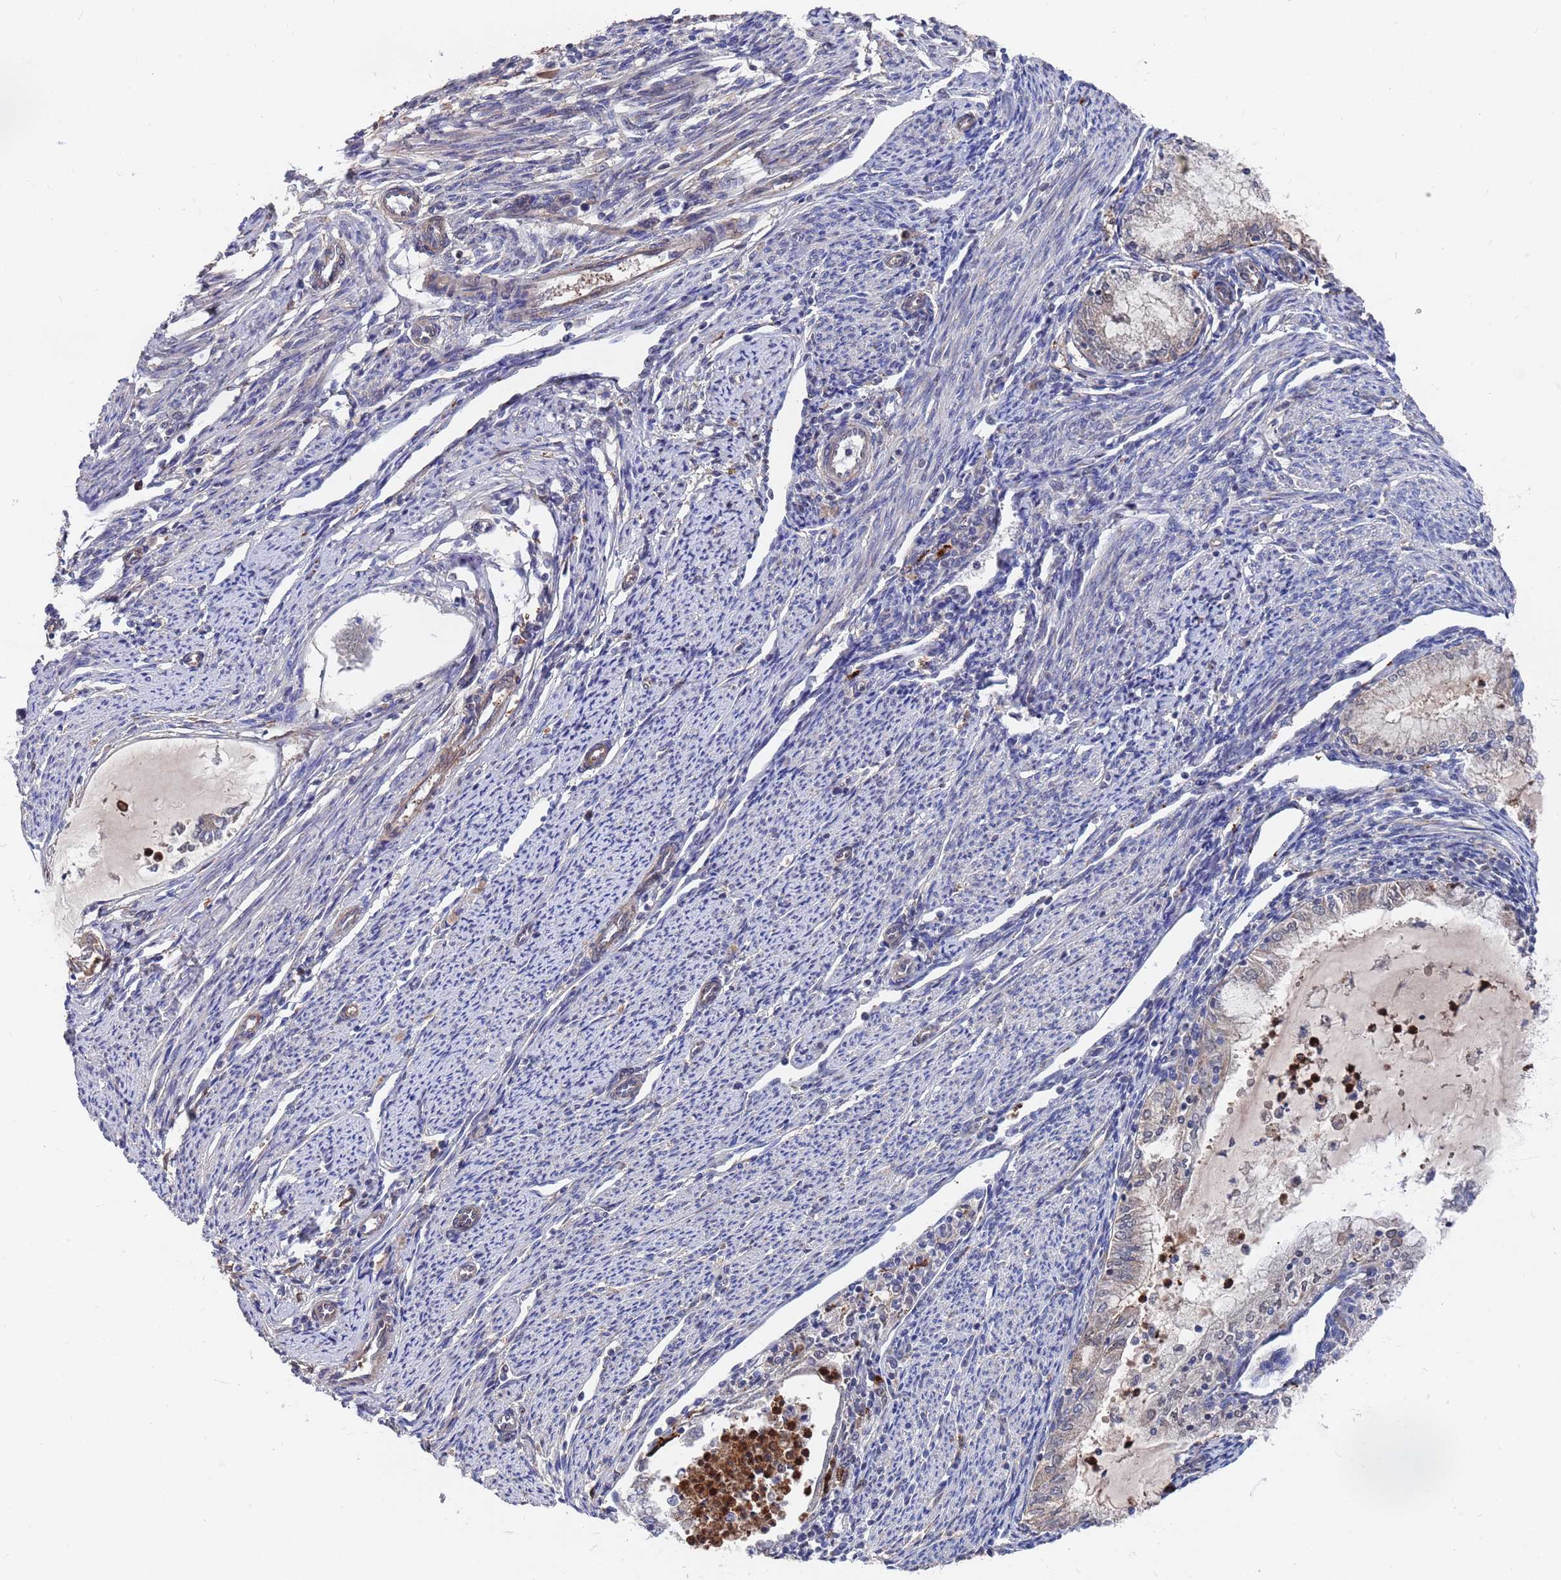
{"staining": {"intensity": "moderate", "quantity": "25%-75%", "location": "cytoplasmic/membranous"}, "tissue": "endometrial cancer", "cell_type": "Tumor cells", "image_type": "cancer", "snomed": [{"axis": "morphology", "description": "Adenocarcinoma, NOS"}, {"axis": "topography", "description": "Endometrium"}], "caption": "DAB (3,3'-diaminobenzidine) immunohistochemical staining of human endometrial cancer exhibits moderate cytoplasmic/membranous protein staining in approximately 25%-75% of tumor cells.", "gene": "TMBIM6", "patient": {"sex": "female", "age": 79}}